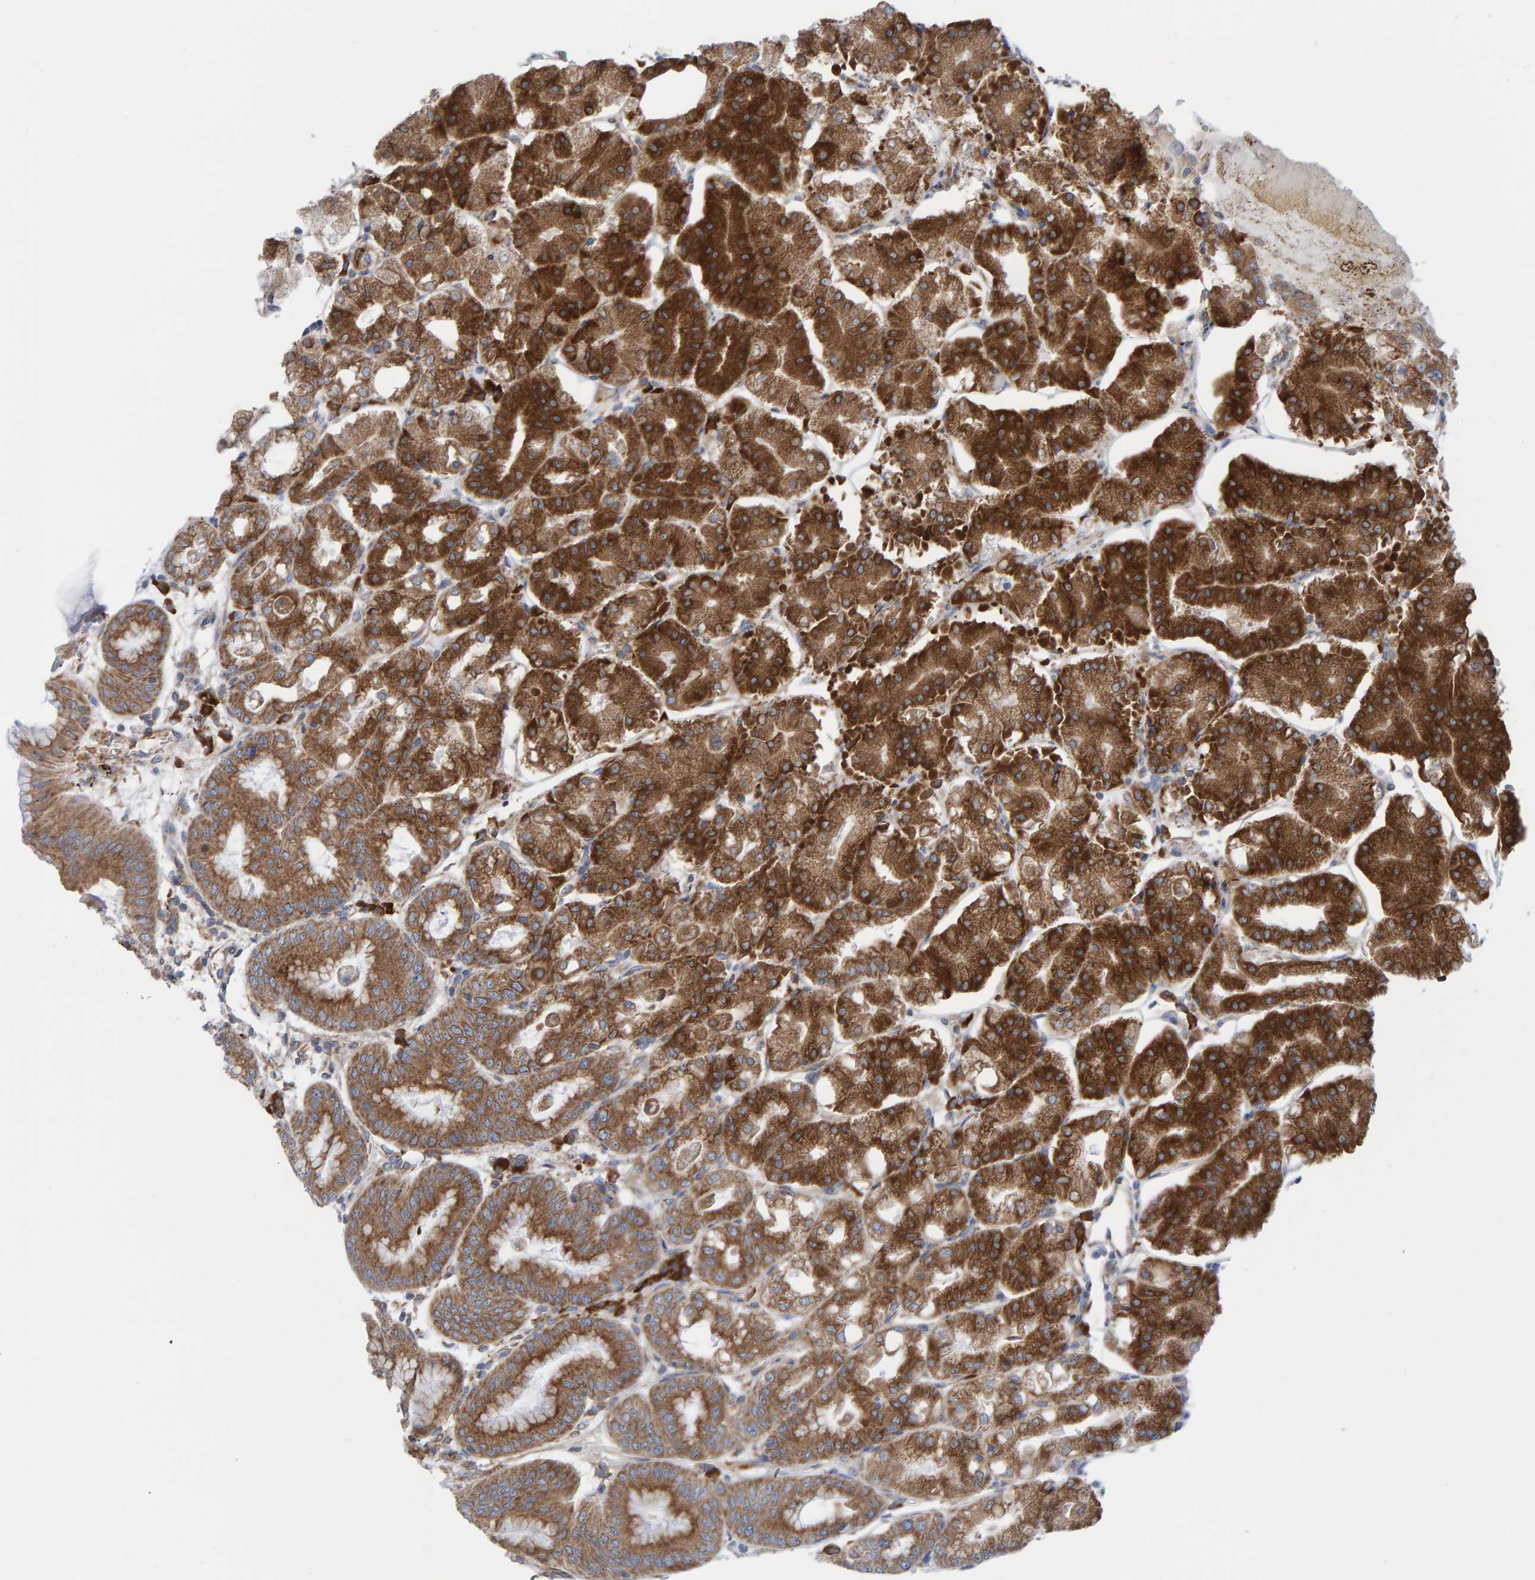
{"staining": {"intensity": "strong", "quantity": ">75%", "location": "cytoplasmic/membranous"}, "tissue": "stomach", "cell_type": "Glandular cells", "image_type": "normal", "snomed": [{"axis": "morphology", "description": "Normal tissue, NOS"}, {"axis": "topography", "description": "Stomach, lower"}], "caption": "Protein positivity by immunohistochemistry (IHC) shows strong cytoplasmic/membranous staining in about >75% of glandular cells in benign stomach. (DAB IHC, brown staining for protein, blue staining for nuclei).", "gene": "CDK5RAP3", "patient": {"sex": "male", "age": 71}}